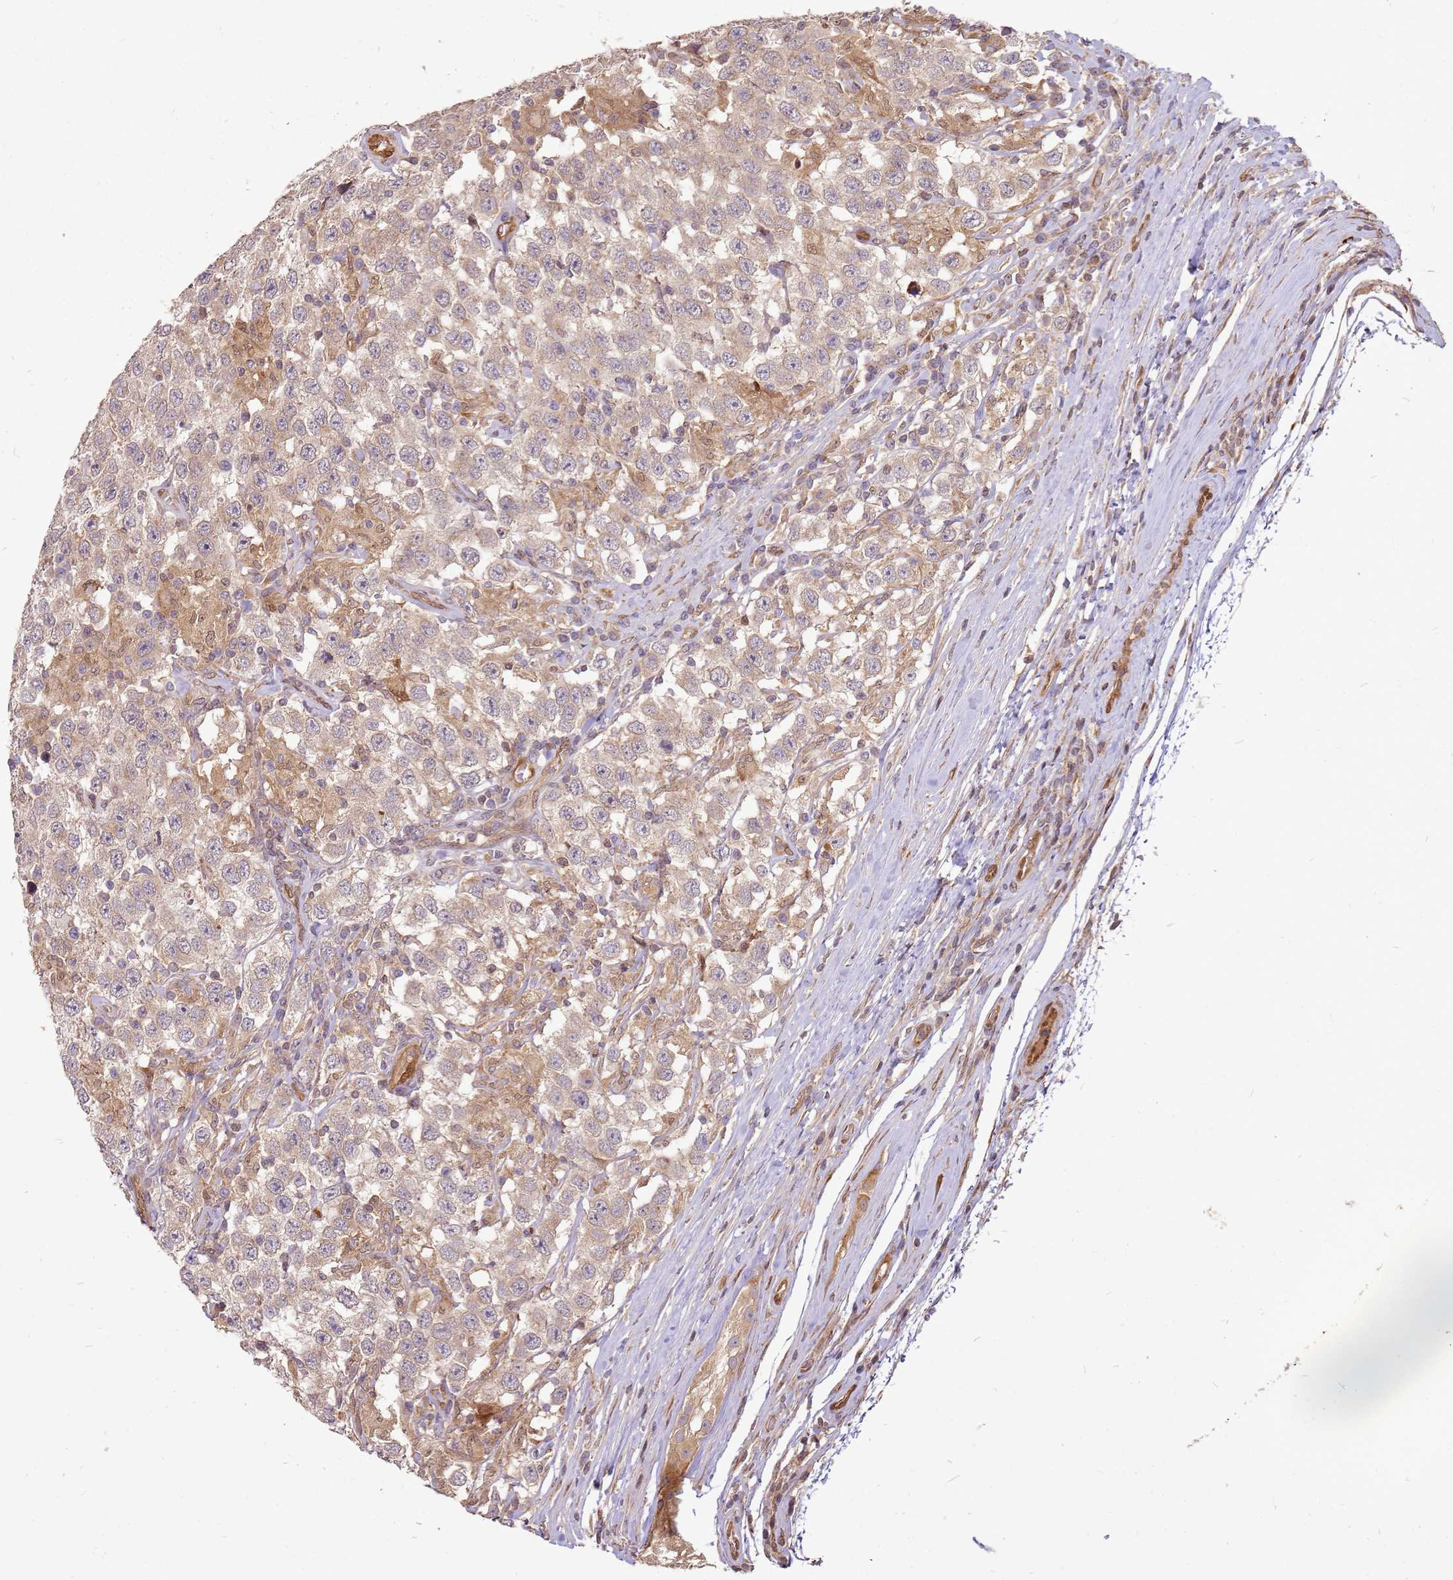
{"staining": {"intensity": "moderate", "quantity": ">75%", "location": "cytoplasmic/membranous"}, "tissue": "testis cancer", "cell_type": "Tumor cells", "image_type": "cancer", "snomed": [{"axis": "morphology", "description": "Seminoma, NOS"}, {"axis": "topography", "description": "Testis"}], "caption": "Testis seminoma tissue exhibits moderate cytoplasmic/membranous staining in approximately >75% of tumor cells, visualized by immunohistochemistry.", "gene": "NUDT14", "patient": {"sex": "male", "age": 41}}